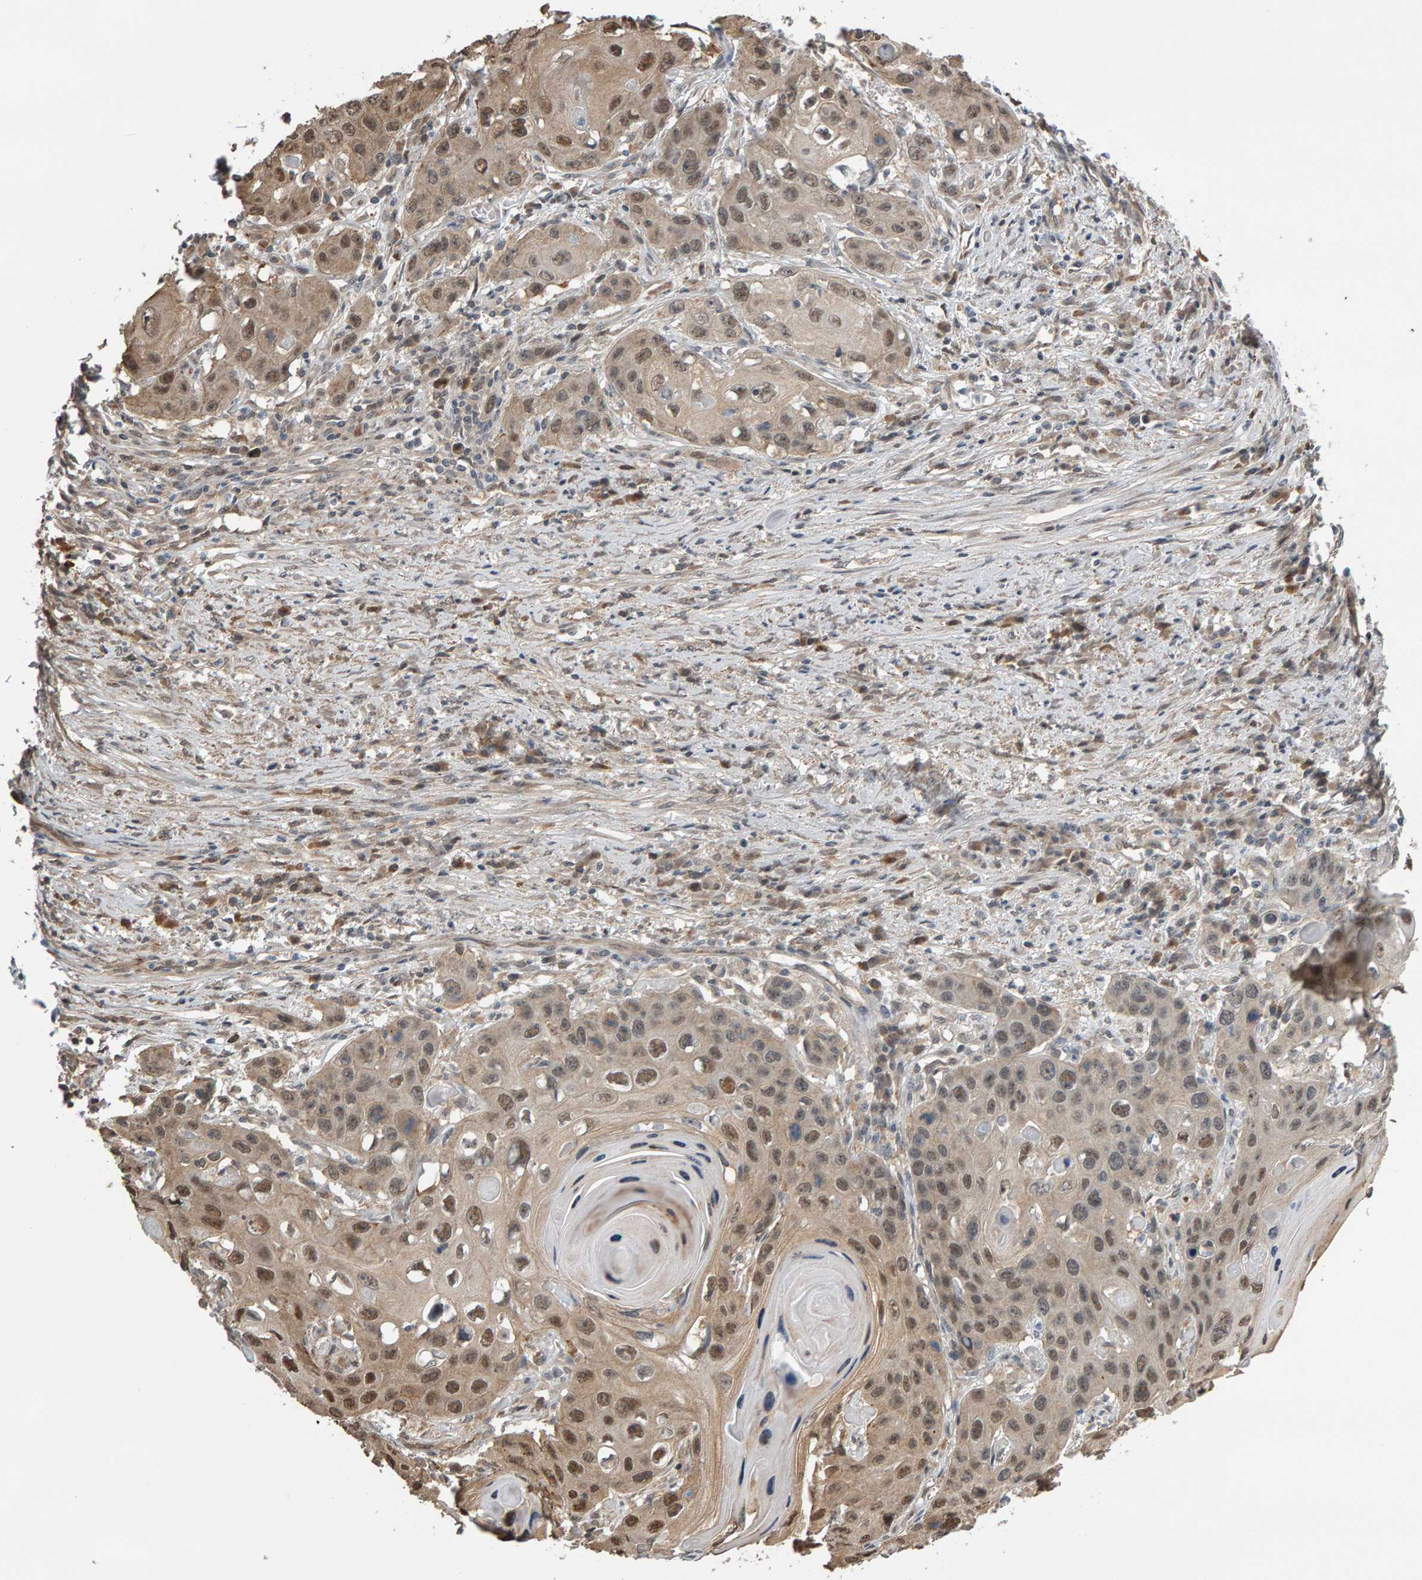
{"staining": {"intensity": "moderate", "quantity": "25%-75%", "location": "cytoplasmic/membranous,nuclear"}, "tissue": "skin cancer", "cell_type": "Tumor cells", "image_type": "cancer", "snomed": [{"axis": "morphology", "description": "Squamous cell carcinoma, NOS"}, {"axis": "topography", "description": "Skin"}], "caption": "The micrograph displays a brown stain indicating the presence of a protein in the cytoplasmic/membranous and nuclear of tumor cells in skin cancer (squamous cell carcinoma).", "gene": "COASY", "patient": {"sex": "male", "age": 55}}